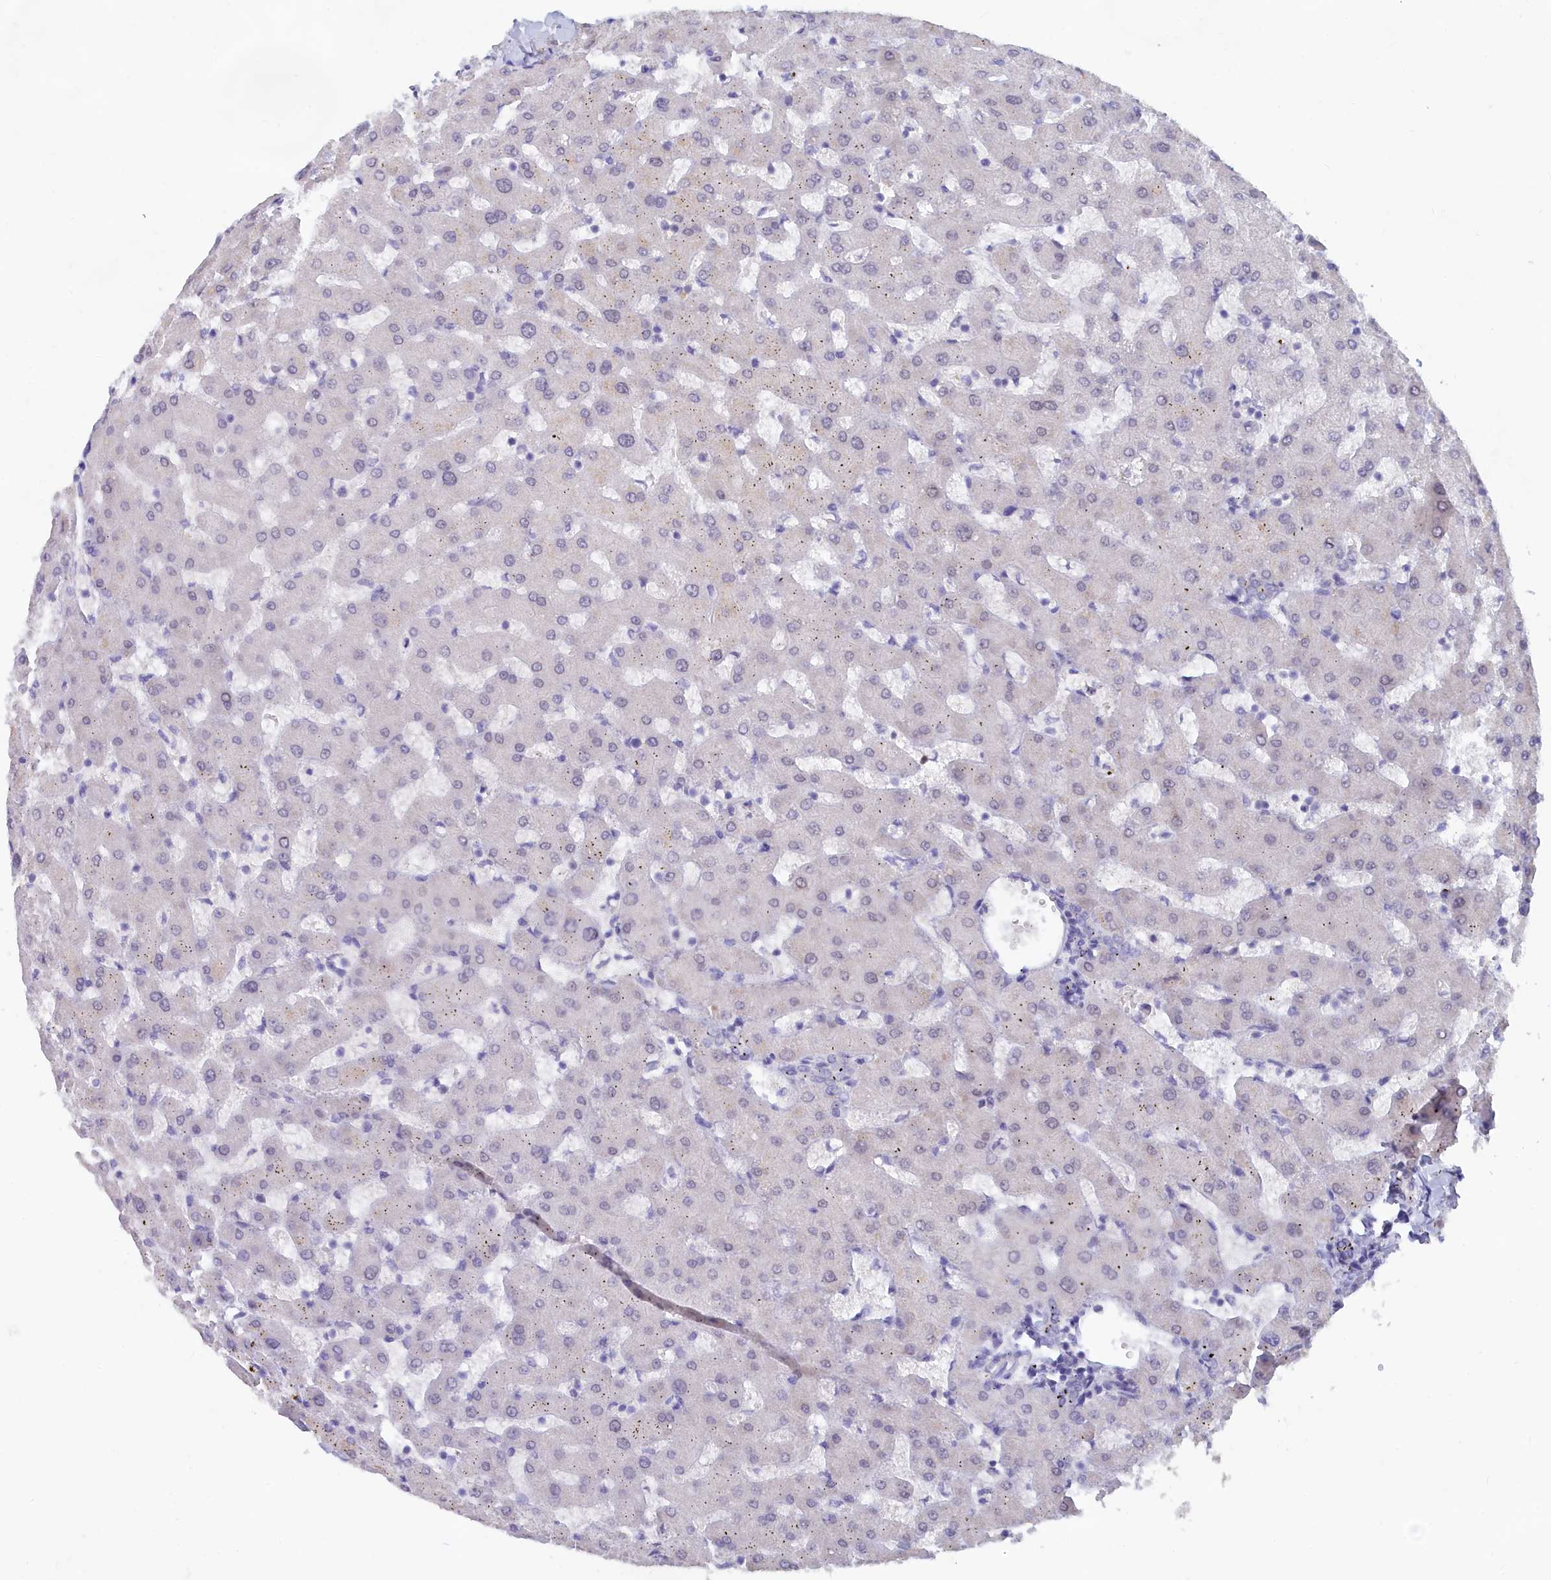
{"staining": {"intensity": "negative", "quantity": "none", "location": "none"}, "tissue": "liver", "cell_type": "Cholangiocytes", "image_type": "normal", "snomed": [{"axis": "morphology", "description": "Normal tissue, NOS"}, {"axis": "topography", "description": "Liver"}], "caption": "Cholangiocytes show no significant staining in benign liver. (Brightfield microscopy of DAB immunohistochemistry at high magnification).", "gene": "LRIF1", "patient": {"sex": "female", "age": 63}}